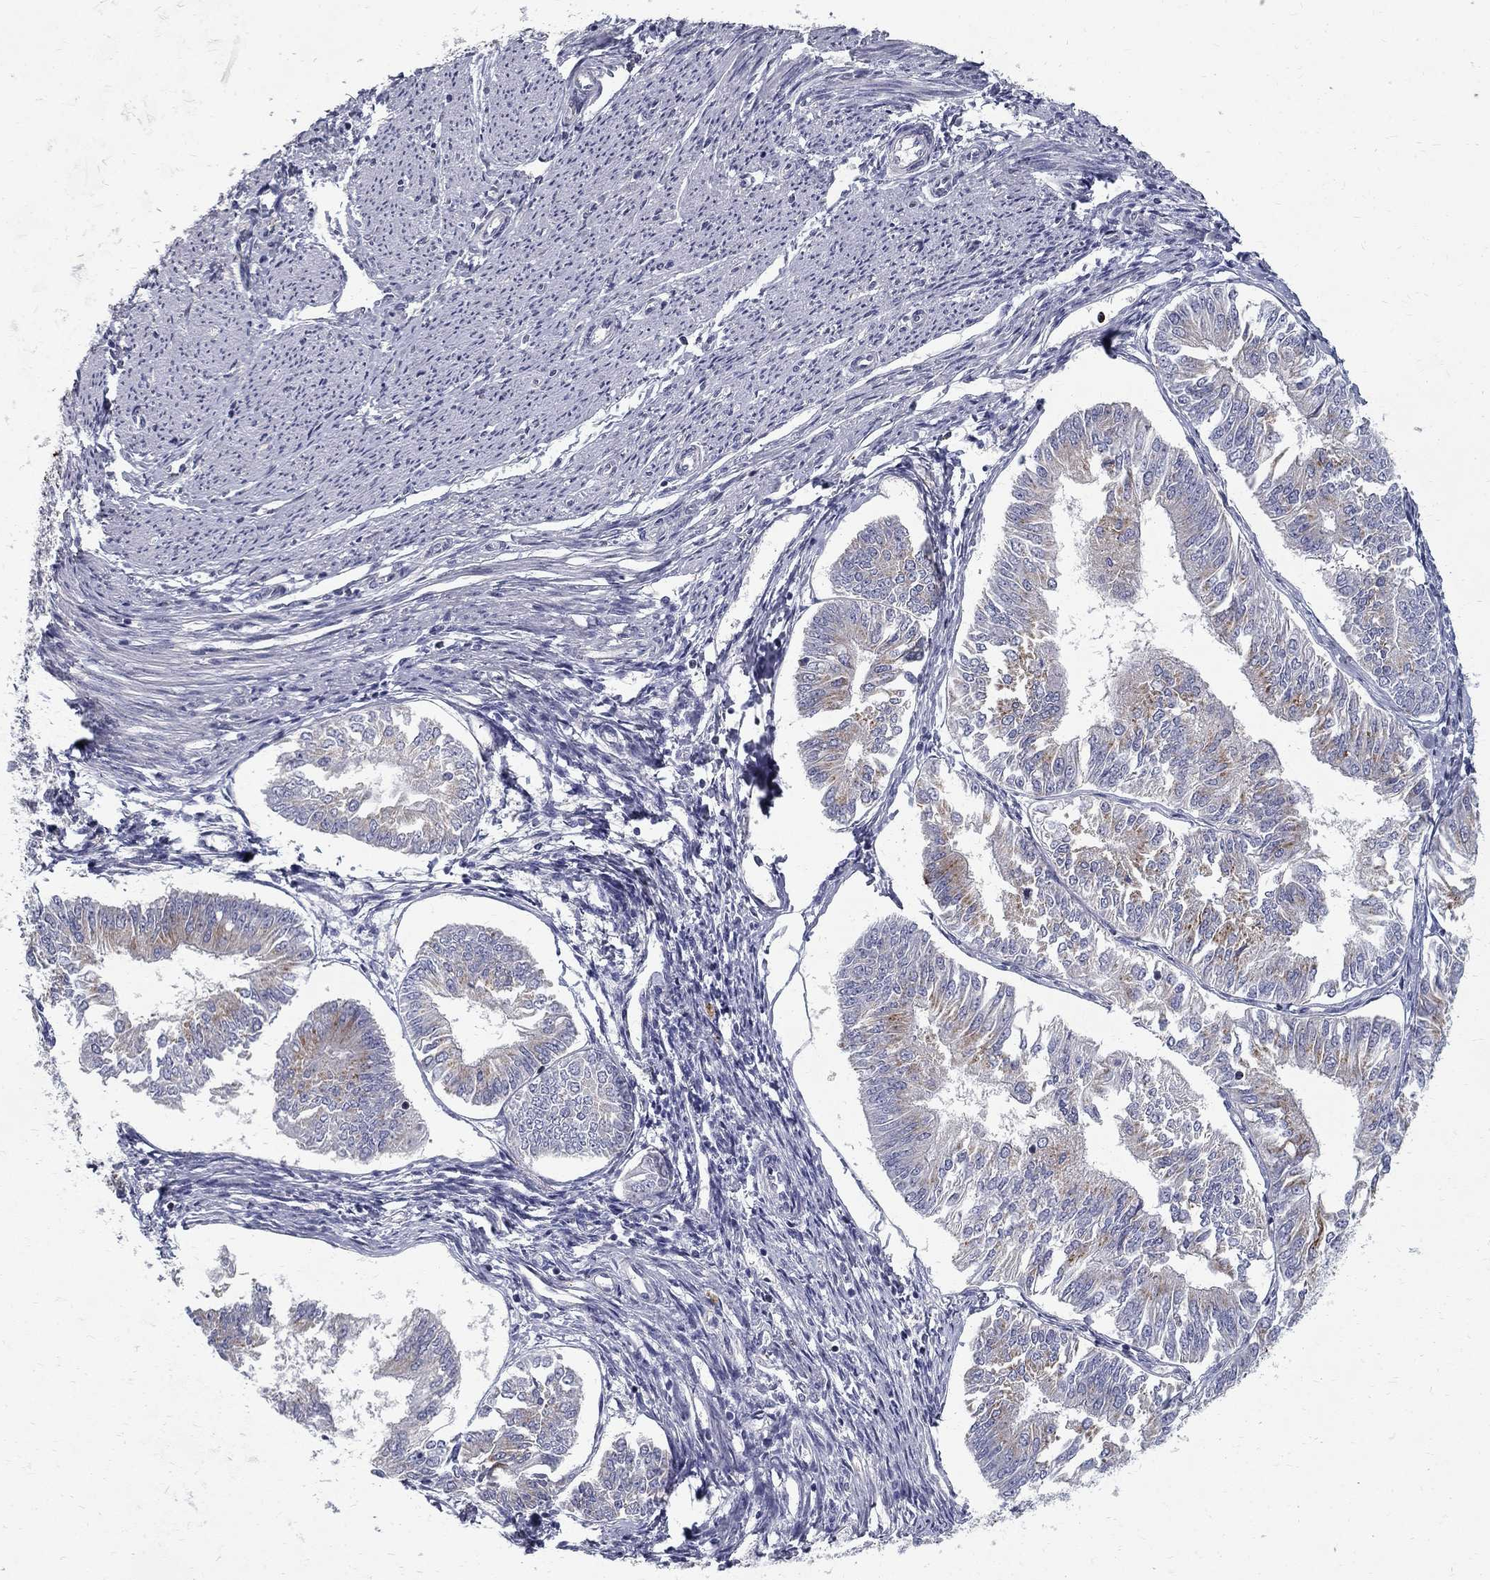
{"staining": {"intensity": "weak", "quantity": "25%-75%", "location": "cytoplasmic/membranous"}, "tissue": "endometrial cancer", "cell_type": "Tumor cells", "image_type": "cancer", "snomed": [{"axis": "morphology", "description": "Adenocarcinoma, NOS"}, {"axis": "topography", "description": "Endometrium"}], "caption": "Brown immunohistochemical staining in endometrial cancer (adenocarcinoma) exhibits weak cytoplasmic/membranous positivity in about 25%-75% of tumor cells.", "gene": "CLIC6", "patient": {"sex": "female", "age": 58}}